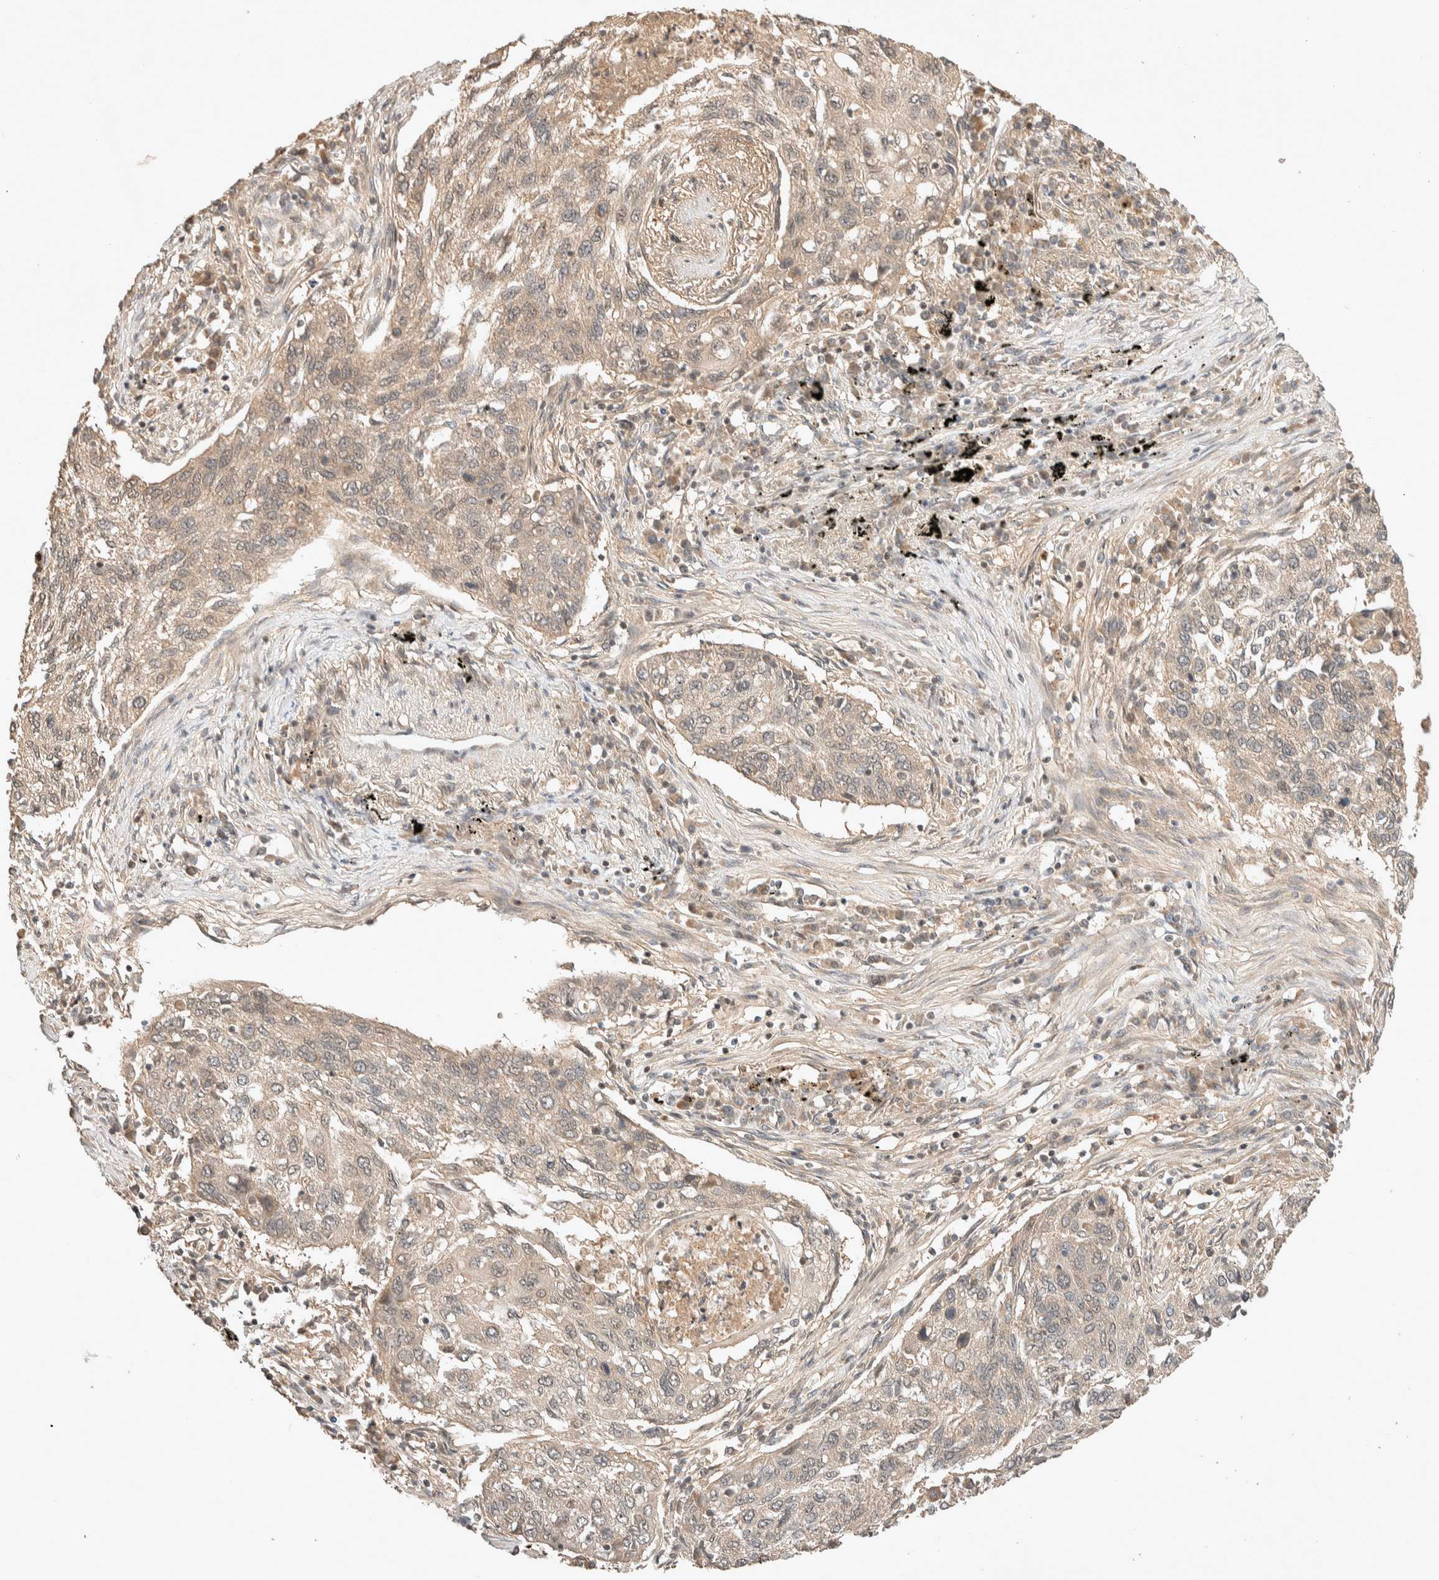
{"staining": {"intensity": "weak", "quantity": "<25%", "location": "cytoplasmic/membranous"}, "tissue": "lung cancer", "cell_type": "Tumor cells", "image_type": "cancer", "snomed": [{"axis": "morphology", "description": "Squamous cell carcinoma, NOS"}, {"axis": "topography", "description": "Lung"}], "caption": "Histopathology image shows no protein expression in tumor cells of squamous cell carcinoma (lung) tissue.", "gene": "THRA", "patient": {"sex": "female", "age": 63}}